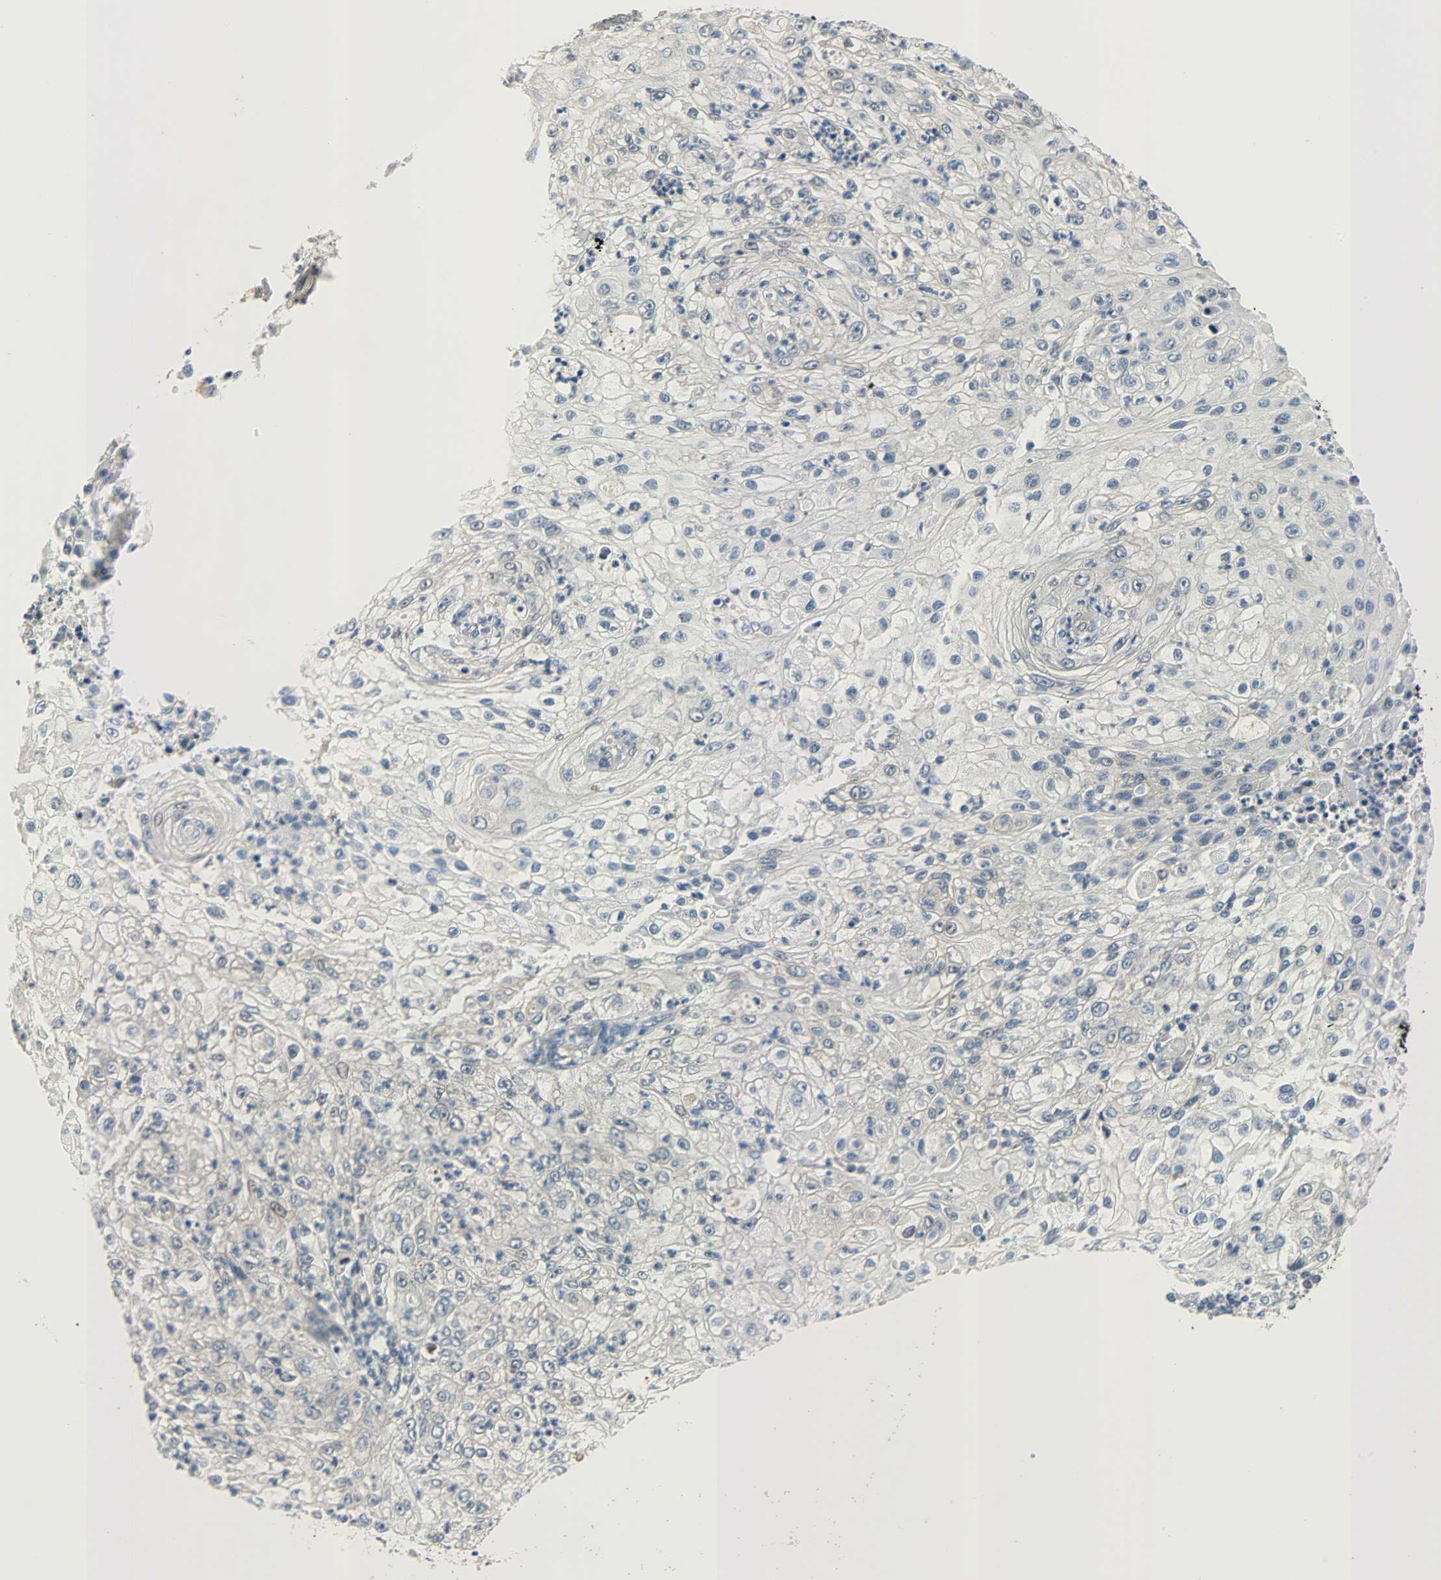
{"staining": {"intensity": "negative", "quantity": "none", "location": "none"}, "tissue": "lung cancer", "cell_type": "Tumor cells", "image_type": "cancer", "snomed": [{"axis": "morphology", "description": "Inflammation, NOS"}, {"axis": "morphology", "description": "Squamous cell carcinoma, NOS"}, {"axis": "topography", "description": "Lymph node"}, {"axis": "topography", "description": "Soft tissue"}, {"axis": "topography", "description": "Lung"}], "caption": "Immunohistochemistry (IHC) image of neoplastic tissue: lung squamous cell carcinoma stained with DAB (3,3'-diaminobenzidine) shows no significant protein positivity in tumor cells.", "gene": "EIF4EBP1", "patient": {"sex": "male", "age": 66}}